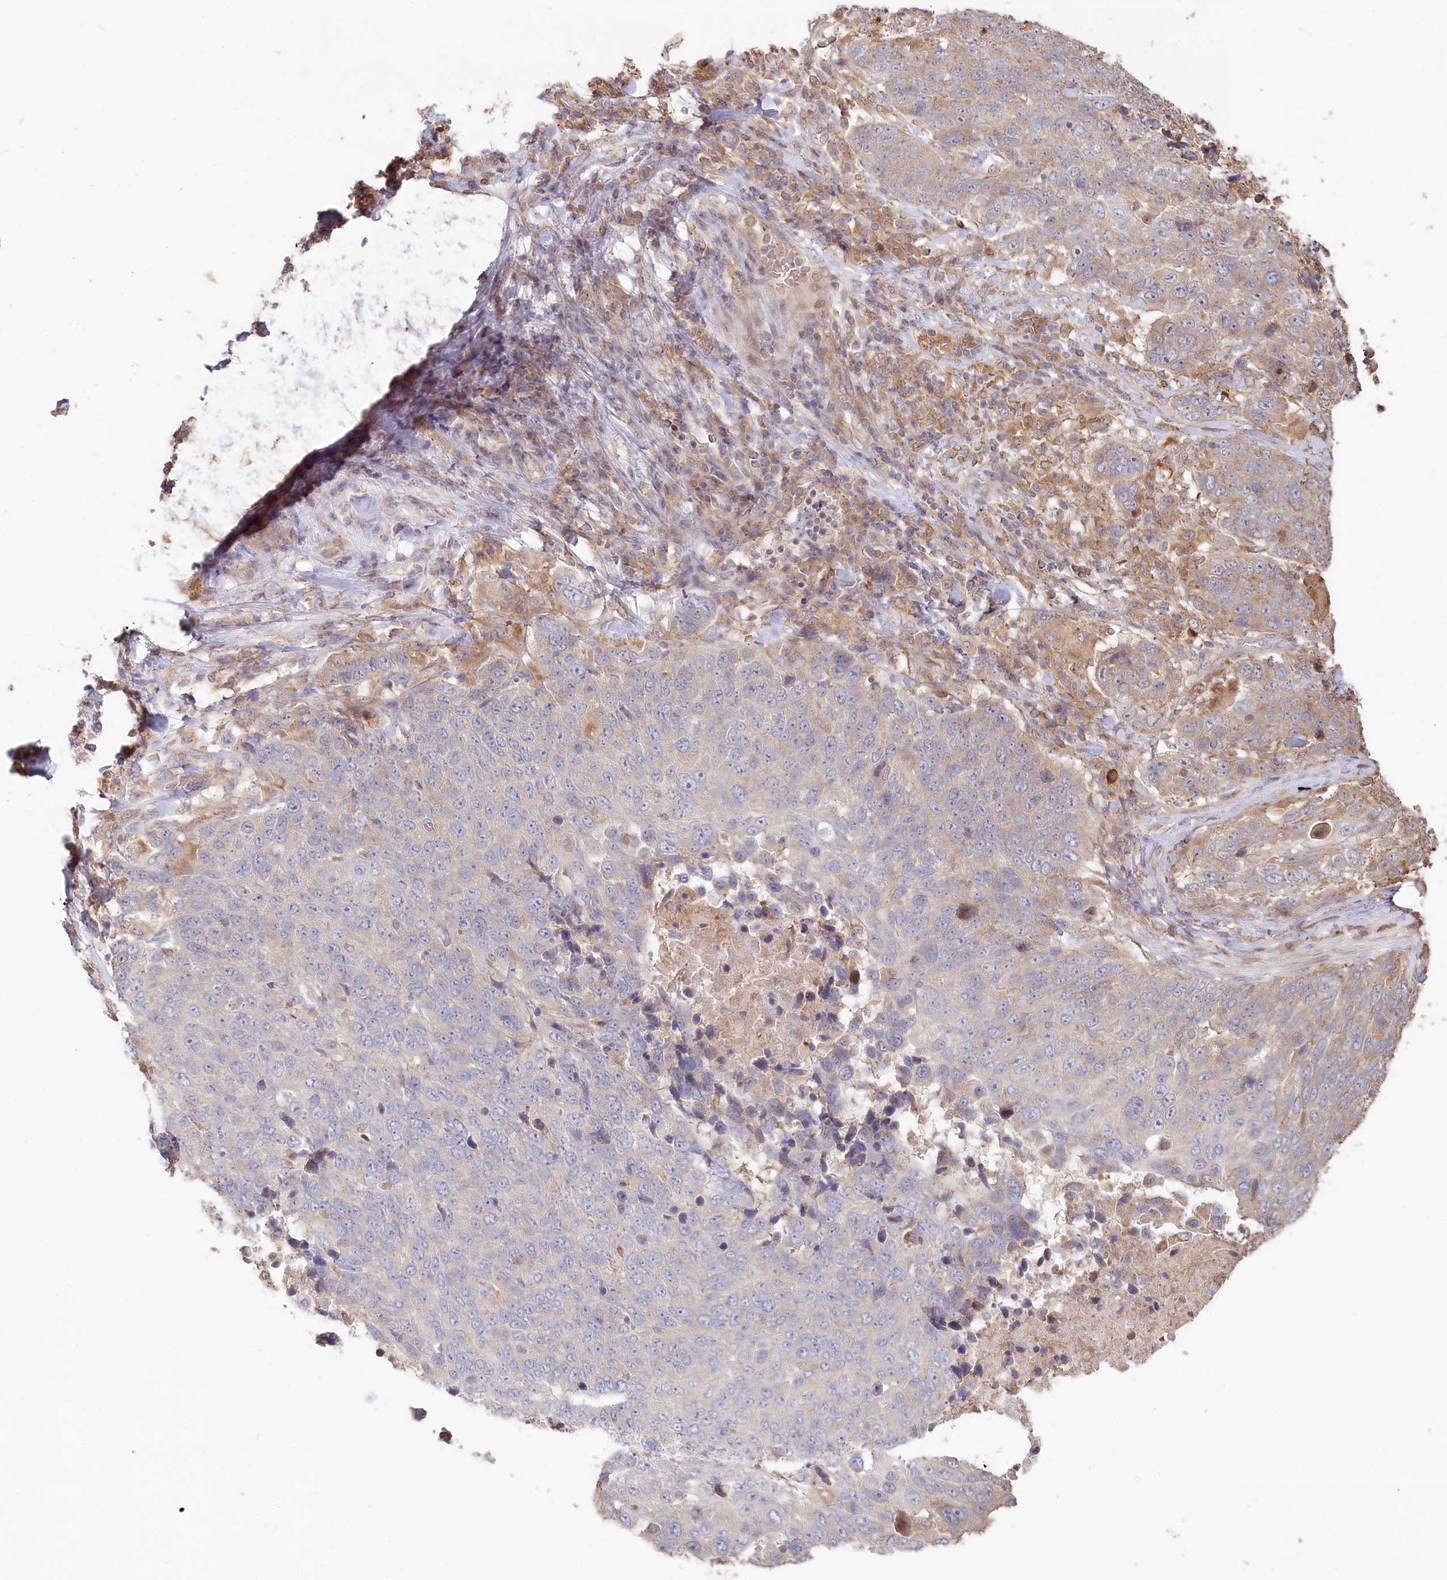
{"staining": {"intensity": "weak", "quantity": "<25%", "location": "cytoplasmic/membranous"}, "tissue": "lung cancer", "cell_type": "Tumor cells", "image_type": "cancer", "snomed": [{"axis": "morphology", "description": "Normal tissue, NOS"}, {"axis": "morphology", "description": "Squamous cell carcinoma, NOS"}, {"axis": "topography", "description": "Lymph node"}, {"axis": "topography", "description": "Lung"}], "caption": "Protein analysis of lung squamous cell carcinoma displays no significant expression in tumor cells.", "gene": "HAL", "patient": {"sex": "male", "age": 66}}